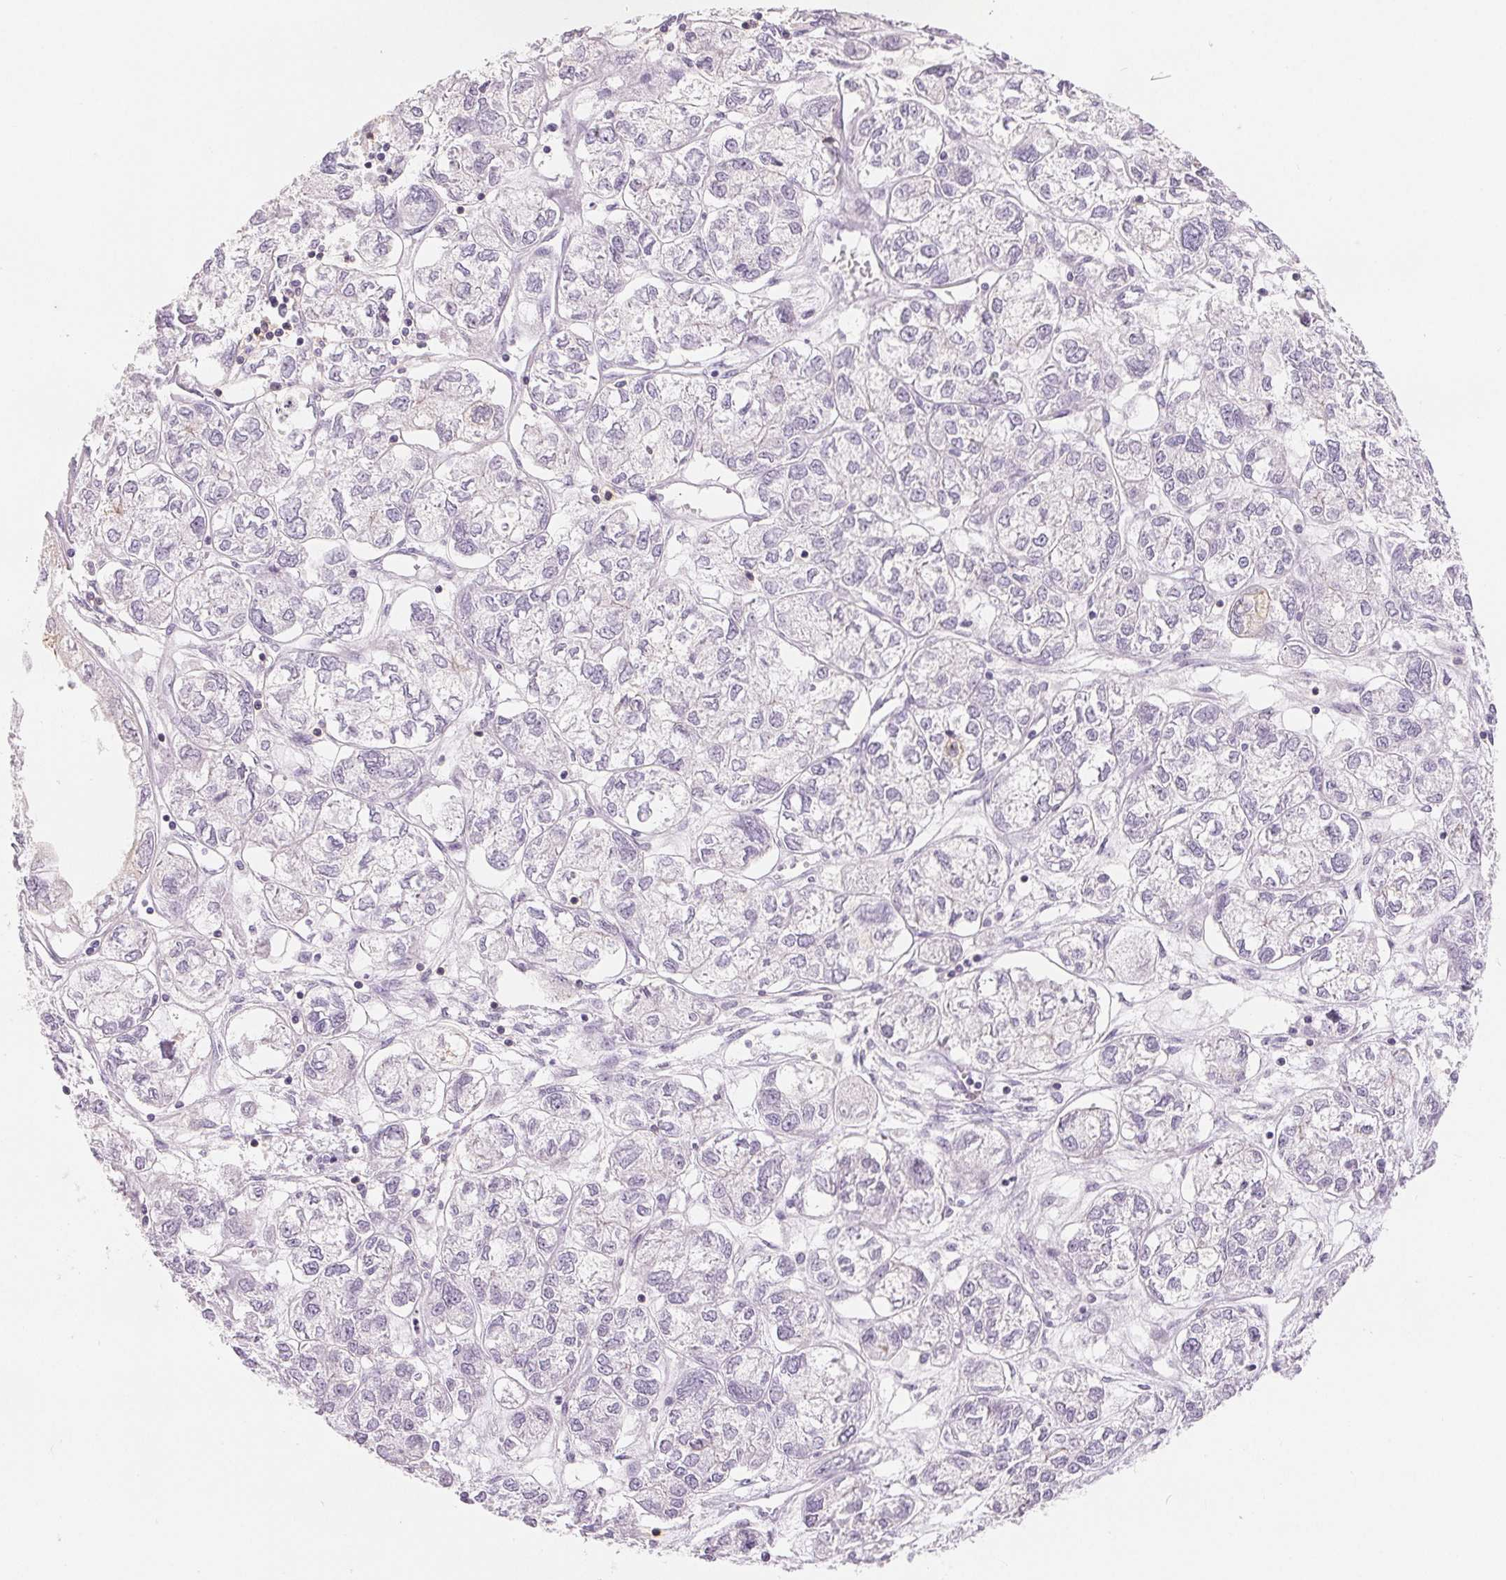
{"staining": {"intensity": "negative", "quantity": "none", "location": "none"}, "tissue": "ovarian cancer", "cell_type": "Tumor cells", "image_type": "cancer", "snomed": [{"axis": "morphology", "description": "Carcinoma, endometroid"}, {"axis": "topography", "description": "Ovary"}], "caption": "DAB (3,3'-diaminobenzidine) immunohistochemical staining of ovarian cancer (endometroid carcinoma) demonstrates no significant staining in tumor cells.", "gene": "CD69", "patient": {"sex": "female", "age": 64}}